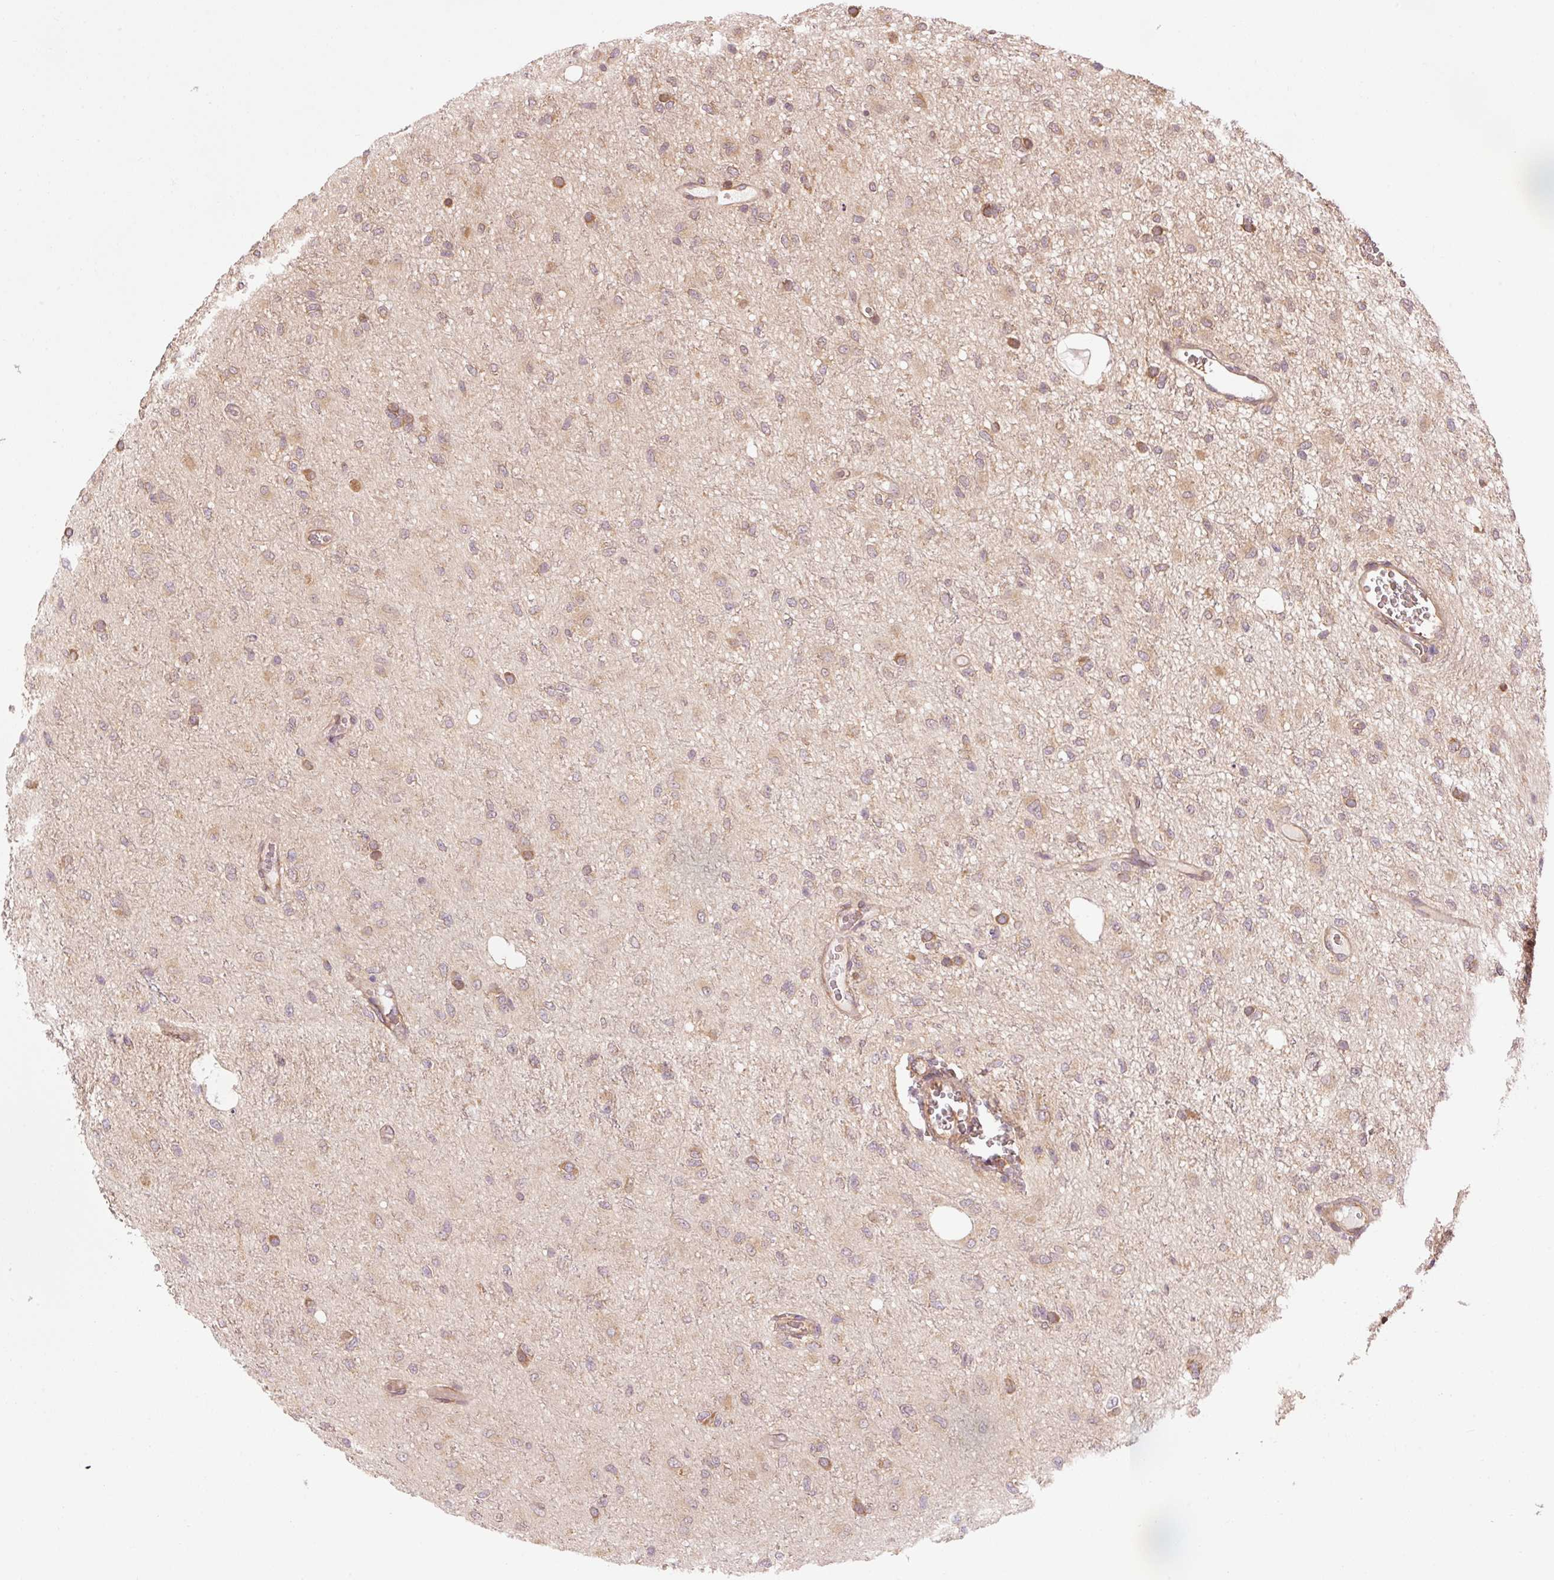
{"staining": {"intensity": "moderate", "quantity": "25%-75%", "location": "cytoplasmic/membranous"}, "tissue": "glioma", "cell_type": "Tumor cells", "image_type": "cancer", "snomed": [{"axis": "morphology", "description": "Glioma, malignant, Low grade"}, {"axis": "topography", "description": "Cerebellum"}], "caption": "An IHC image of neoplastic tissue is shown. Protein staining in brown highlights moderate cytoplasmic/membranous positivity in malignant glioma (low-grade) within tumor cells. The staining is performed using DAB (3,3'-diaminobenzidine) brown chromogen to label protein expression. The nuclei are counter-stained blue using hematoxylin.", "gene": "PDAP1", "patient": {"sex": "female", "age": 5}}